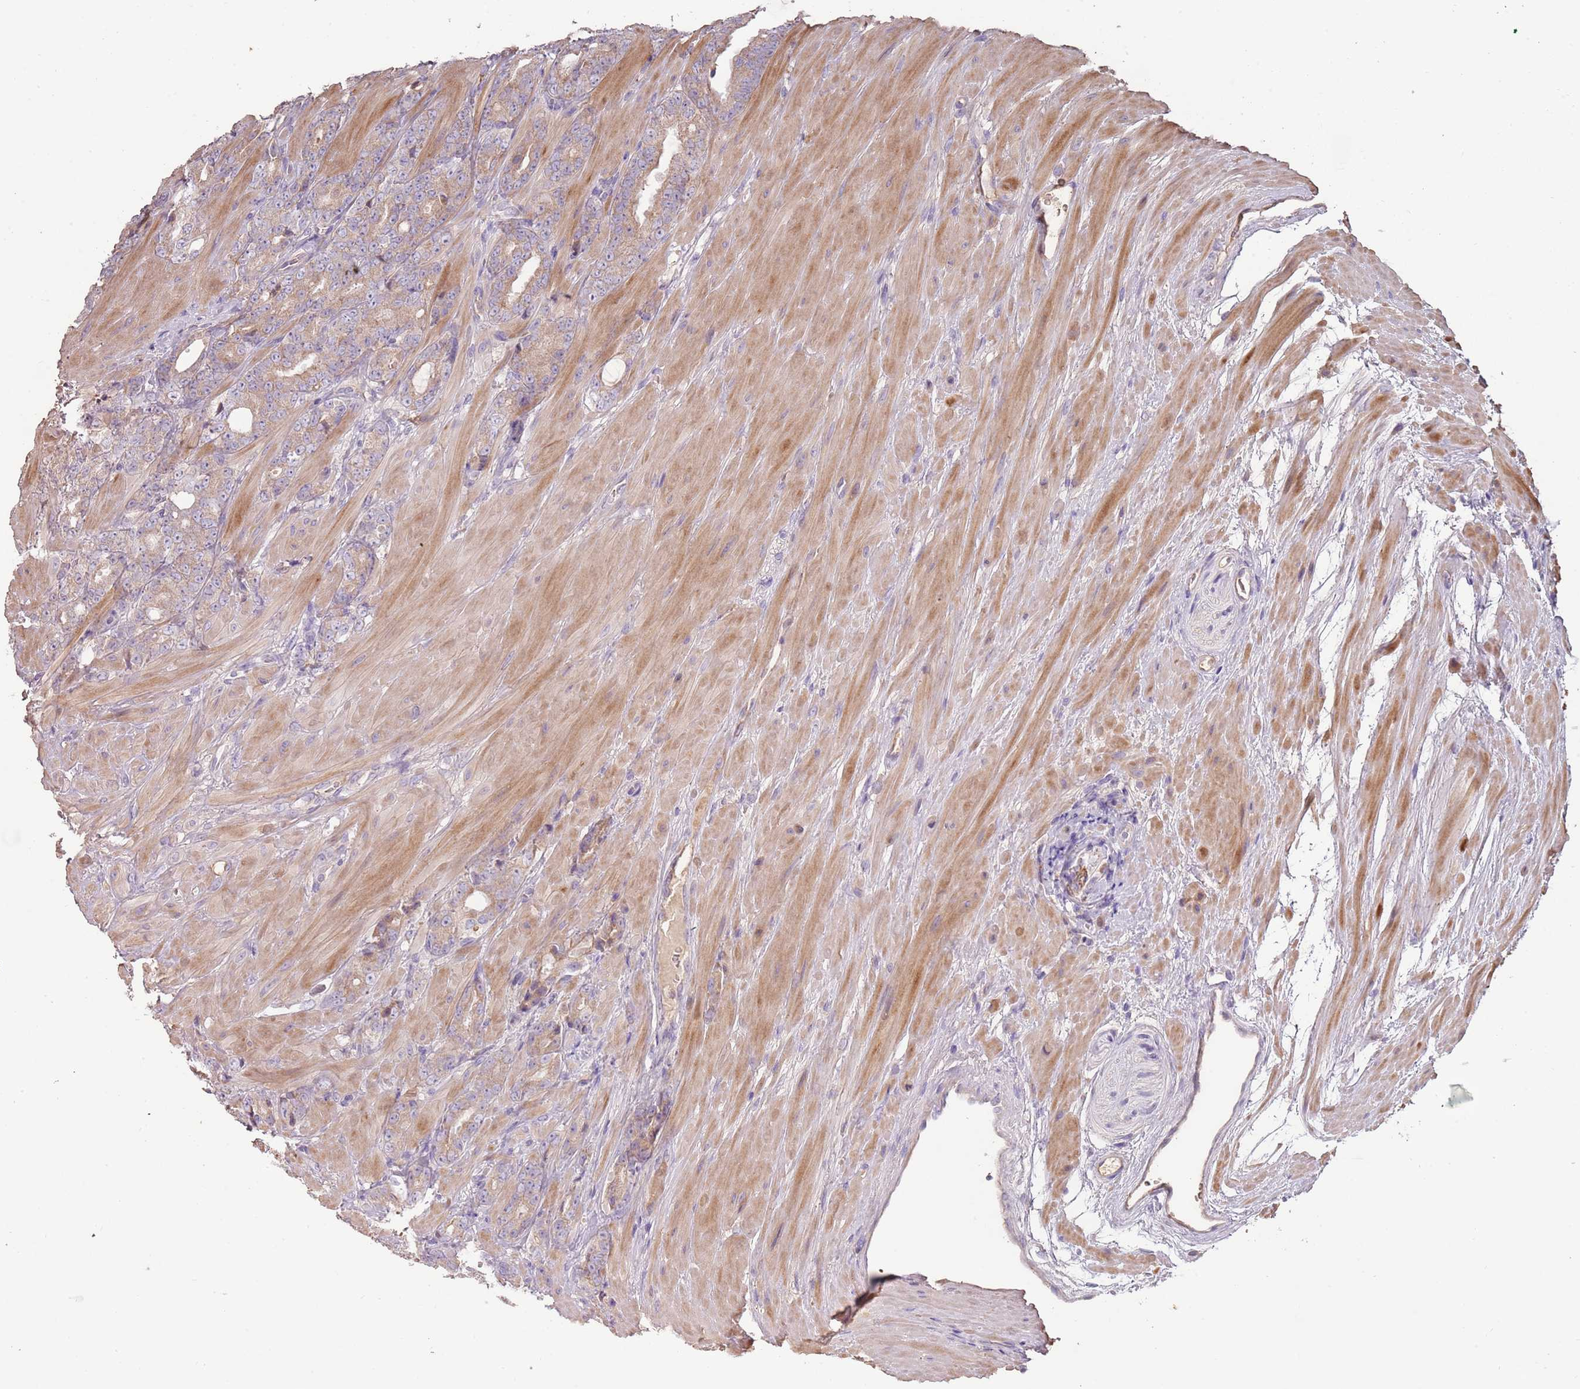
{"staining": {"intensity": "weak", "quantity": "<25%", "location": "cytoplasmic/membranous"}, "tissue": "prostate cancer", "cell_type": "Tumor cells", "image_type": "cancer", "snomed": [{"axis": "morphology", "description": "Adenocarcinoma, High grade"}, {"axis": "topography", "description": "Prostate"}], "caption": "DAB immunohistochemical staining of human prostate high-grade adenocarcinoma displays no significant positivity in tumor cells.", "gene": "FECH", "patient": {"sex": "male", "age": 62}}